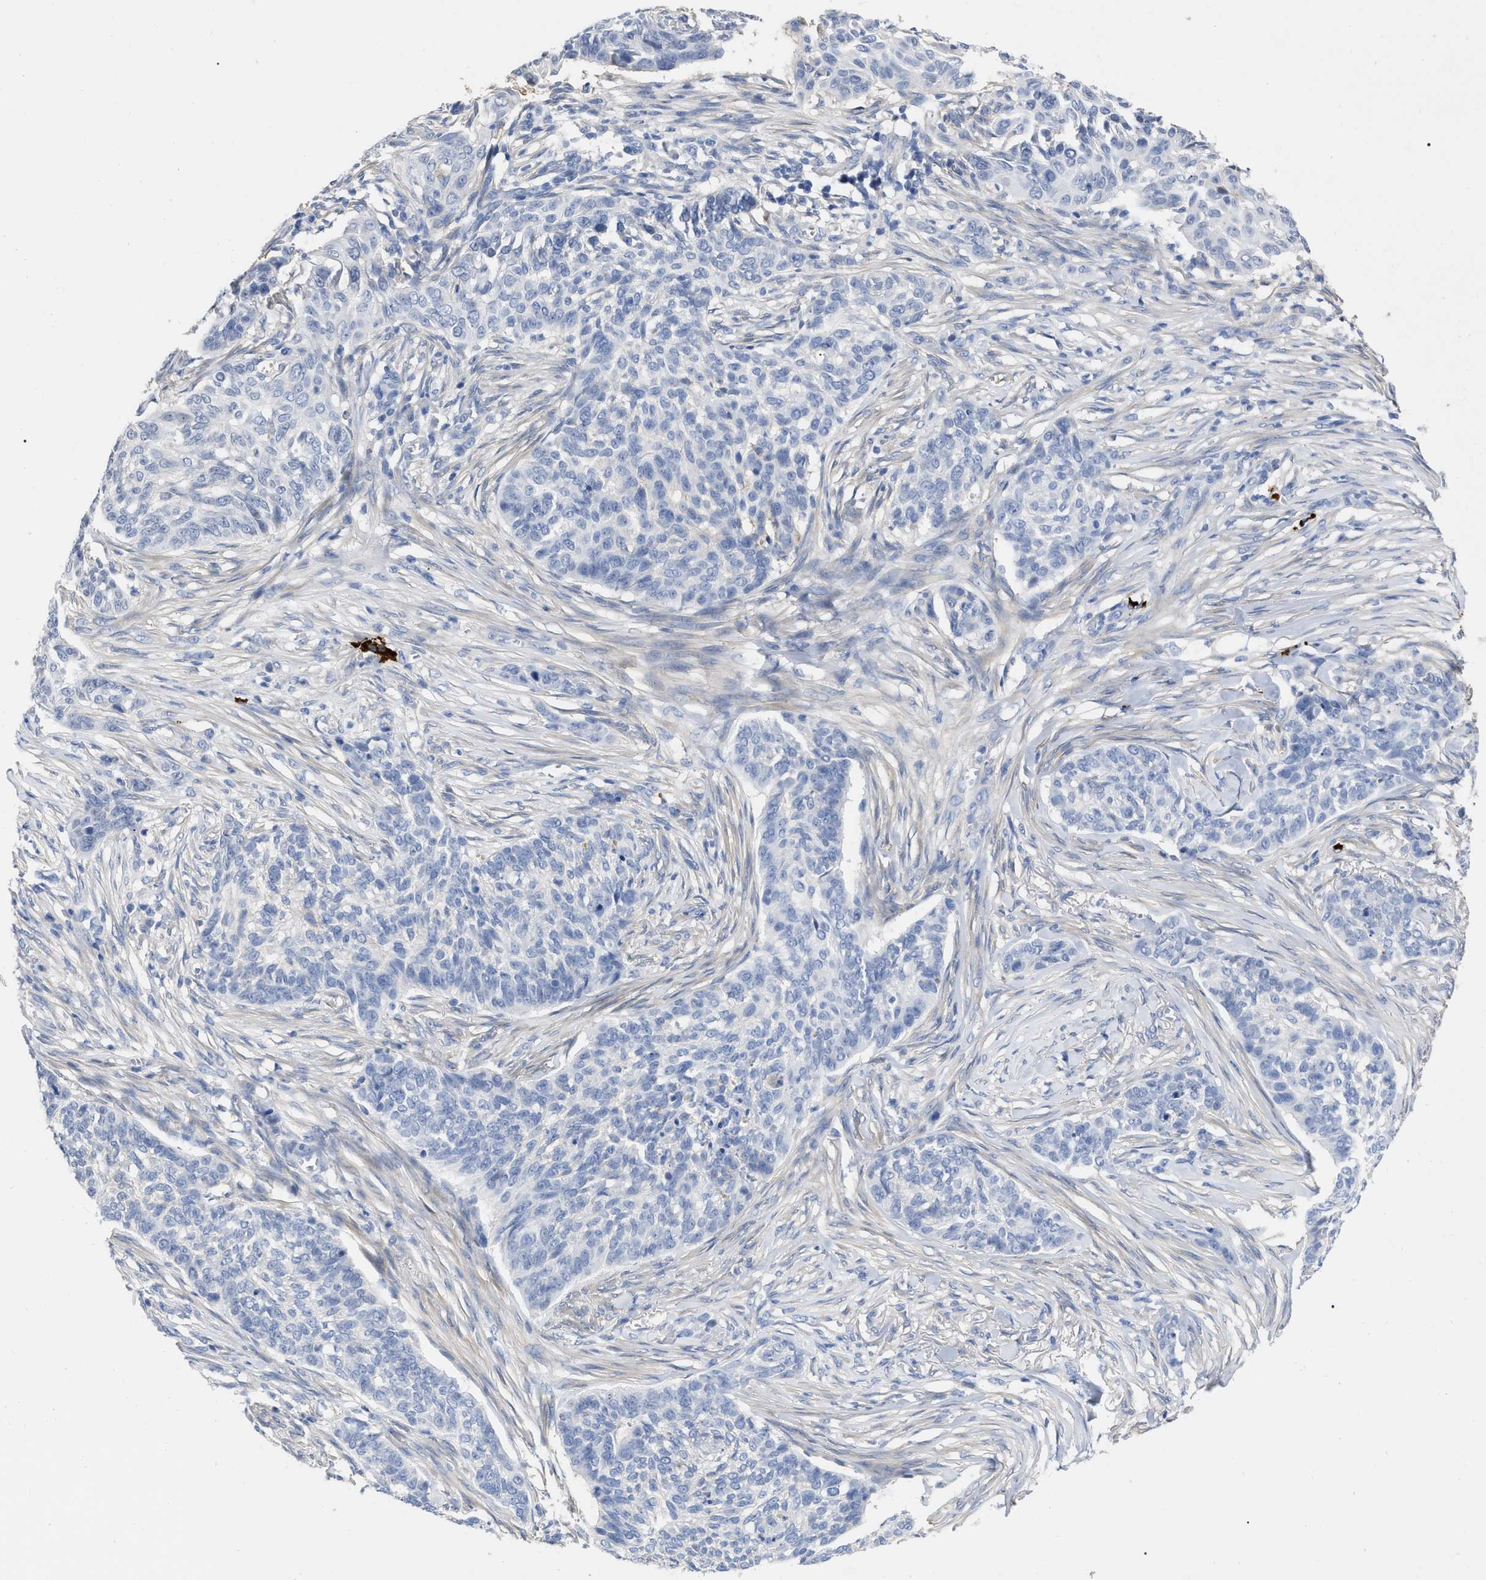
{"staining": {"intensity": "negative", "quantity": "none", "location": "none"}, "tissue": "skin cancer", "cell_type": "Tumor cells", "image_type": "cancer", "snomed": [{"axis": "morphology", "description": "Basal cell carcinoma"}, {"axis": "topography", "description": "Skin"}], "caption": "Human skin cancer stained for a protein using IHC demonstrates no positivity in tumor cells.", "gene": "IGHV5-51", "patient": {"sex": "male", "age": 85}}